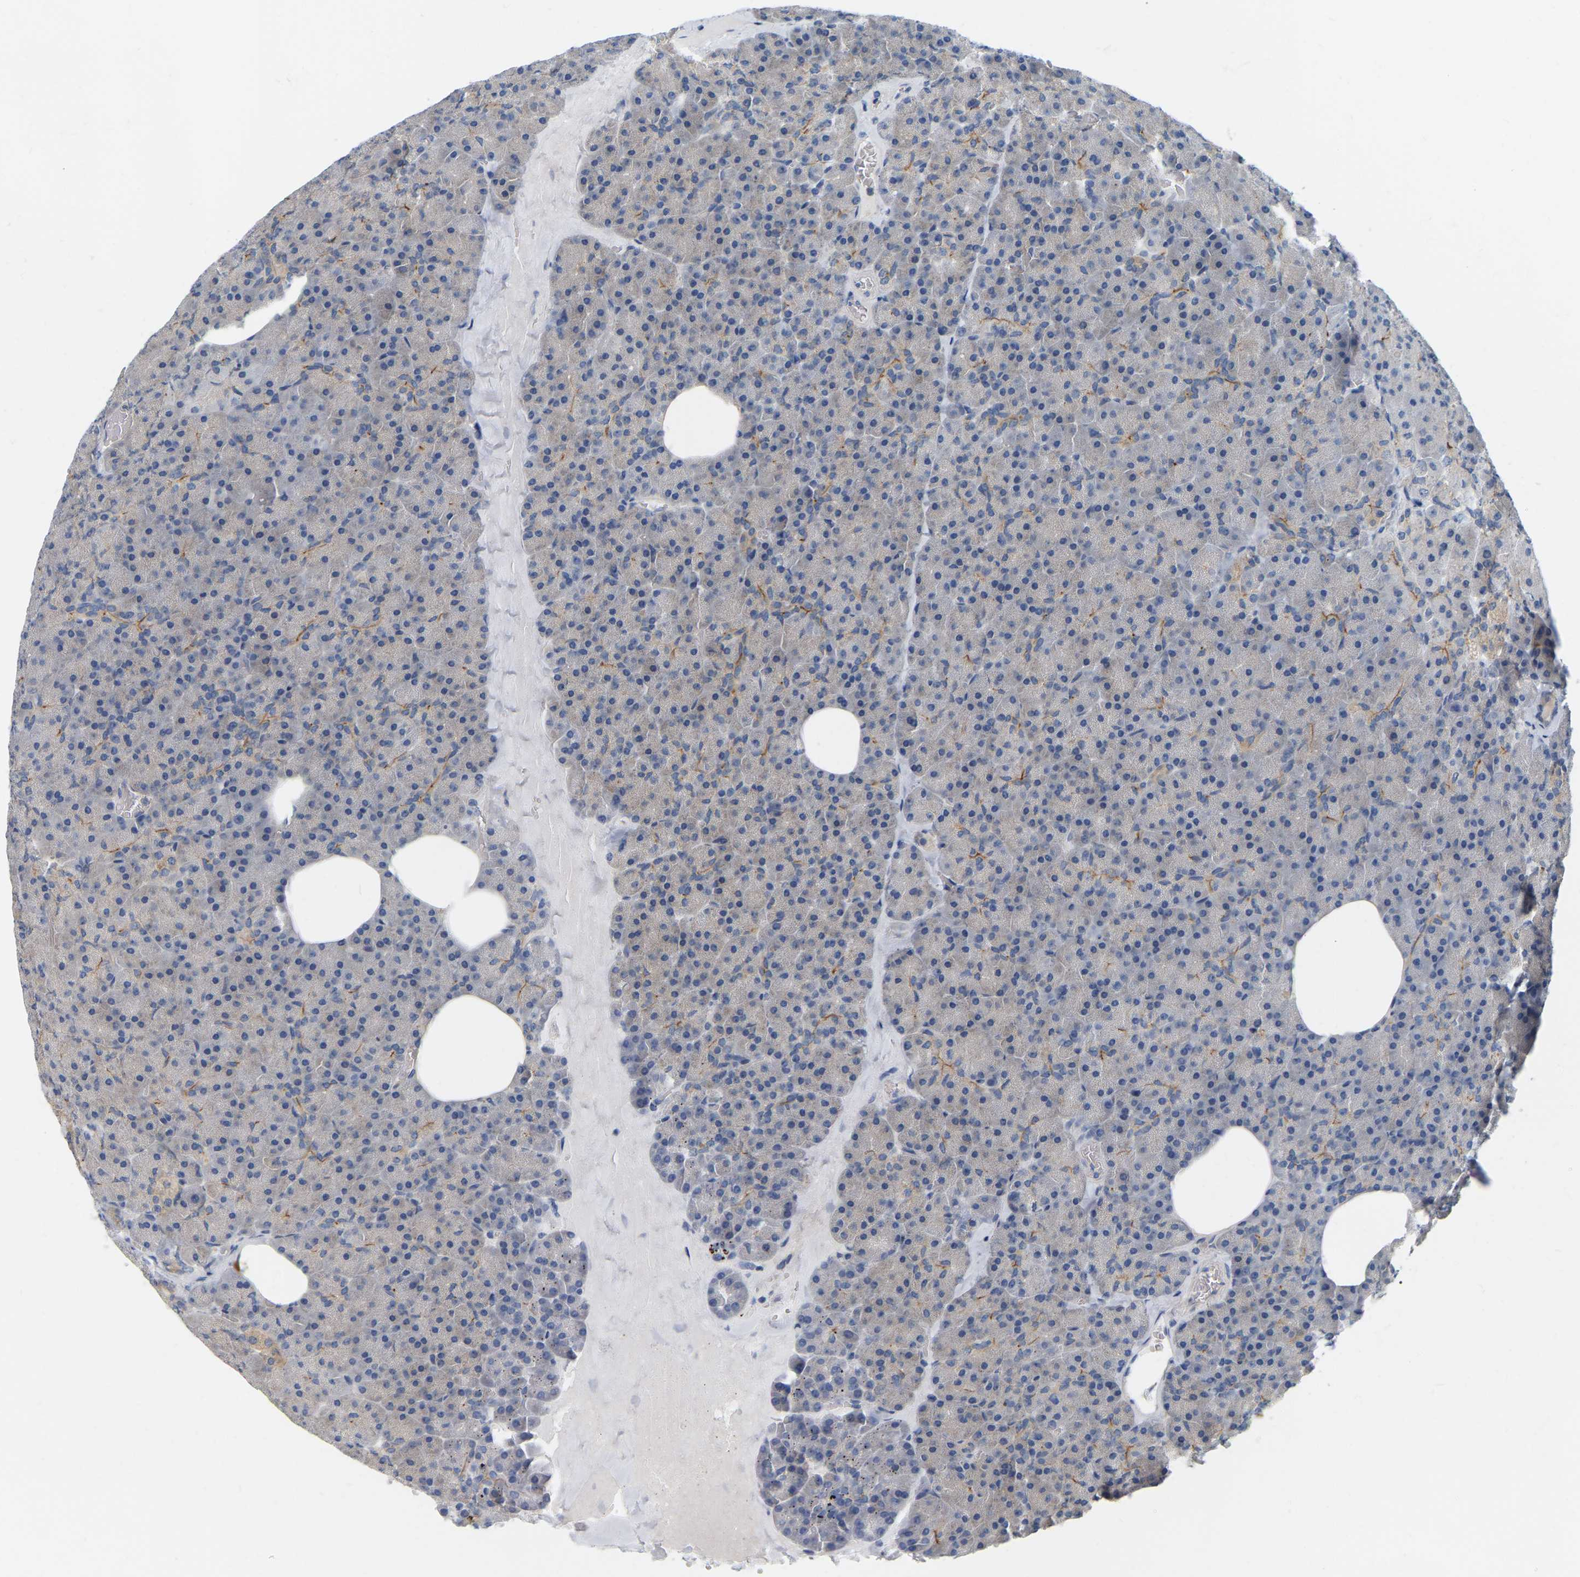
{"staining": {"intensity": "negative", "quantity": "none", "location": "none"}, "tissue": "pancreas", "cell_type": "Exocrine glandular cells", "image_type": "normal", "snomed": [{"axis": "morphology", "description": "Normal tissue, NOS"}, {"axis": "morphology", "description": "Carcinoid, malignant, NOS"}, {"axis": "topography", "description": "Pancreas"}], "caption": "Photomicrograph shows no significant protein staining in exocrine glandular cells of benign pancreas.", "gene": "WIPI2", "patient": {"sex": "female", "age": 35}}